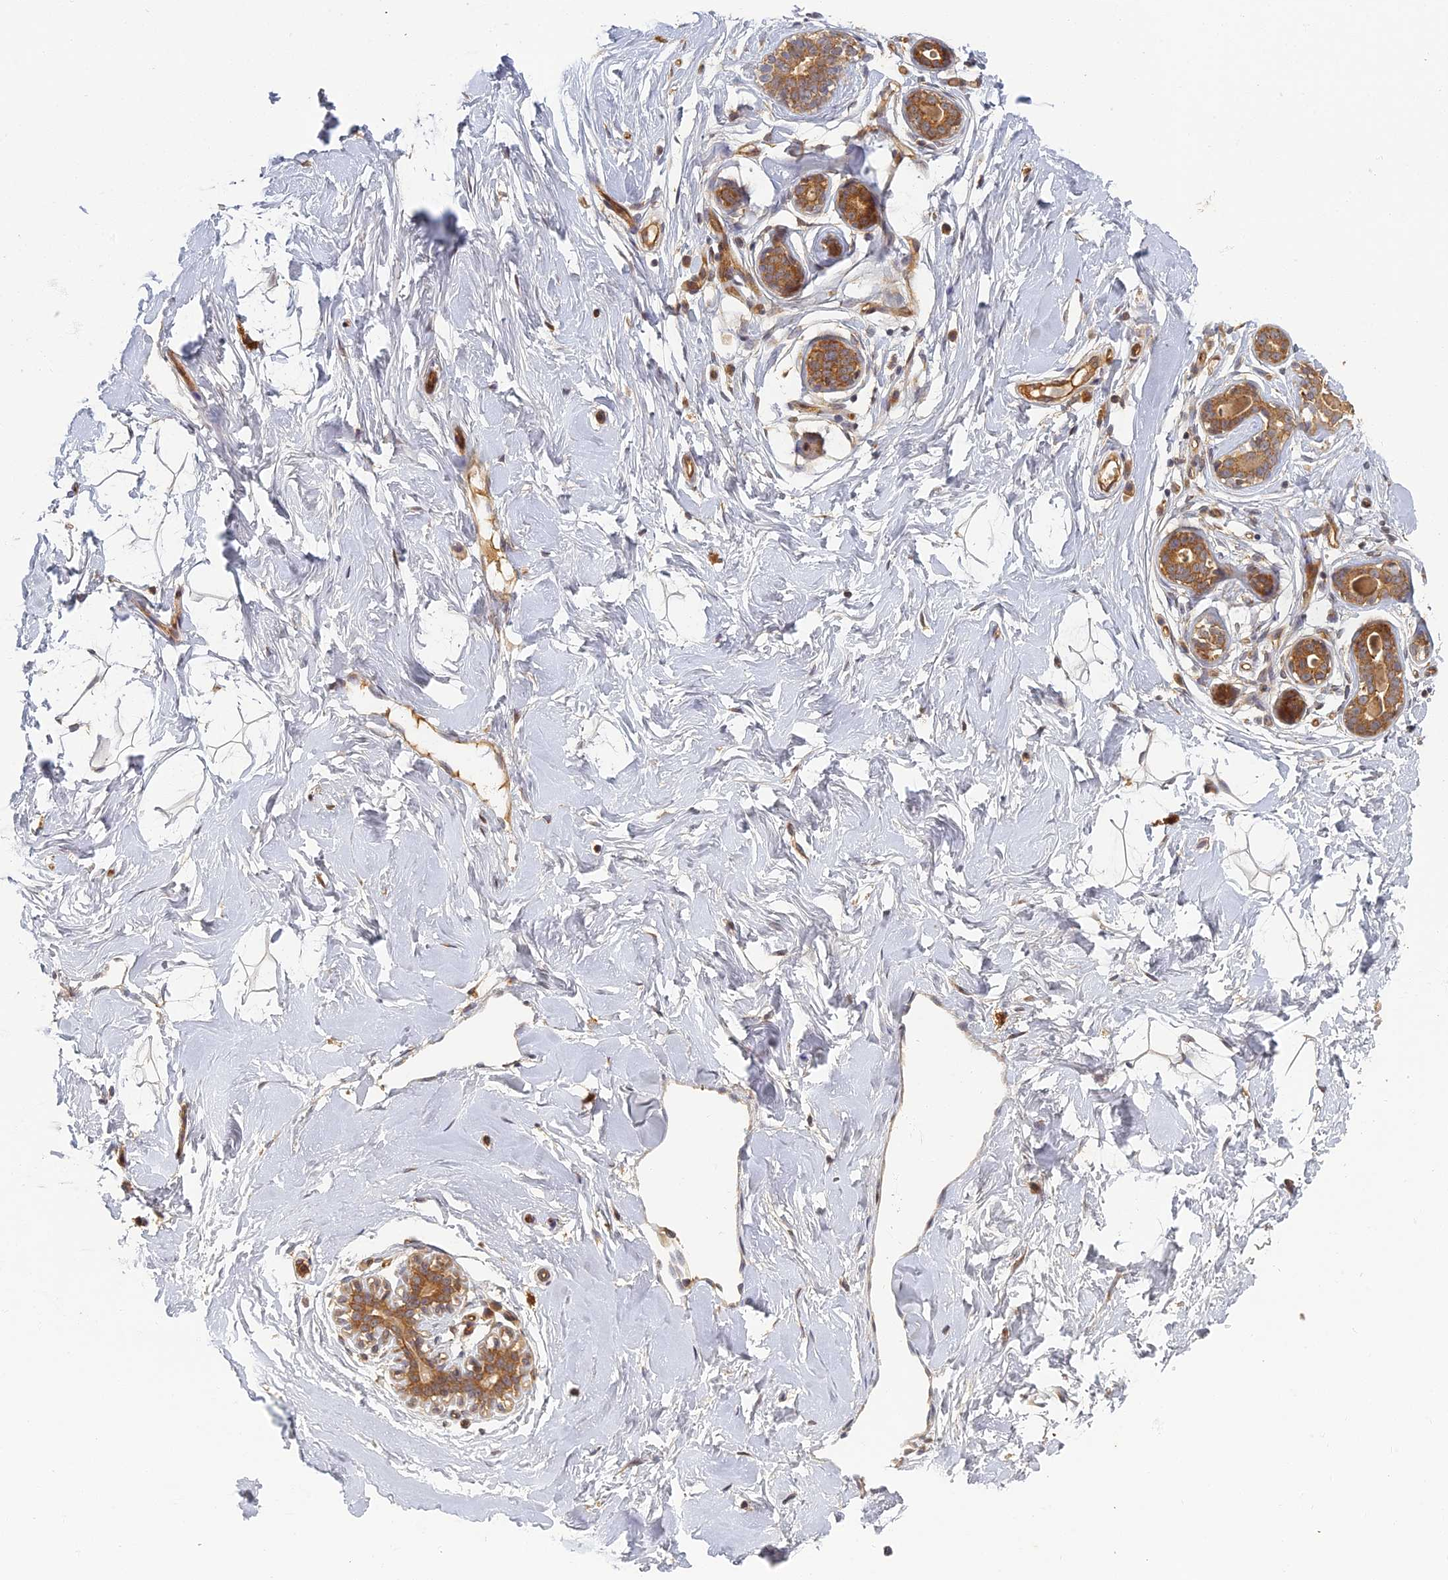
{"staining": {"intensity": "negative", "quantity": "none", "location": "none"}, "tissue": "breast", "cell_type": "Adipocytes", "image_type": "normal", "snomed": [{"axis": "morphology", "description": "Normal tissue, NOS"}, {"axis": "morphology", "description": "Adenoma, NOS"}, {"axis": "topography", "description": "Breast"}], "caption": "Immunohistochemical staining of normal human breast shows no significant positivity in adipocytes. (Brightfield microscopy of DAB (3,3'-diaminobenzidine) IHC at high magnification).", "gene": "INO80D", "patient": {"sex": "female", "age": 23}}